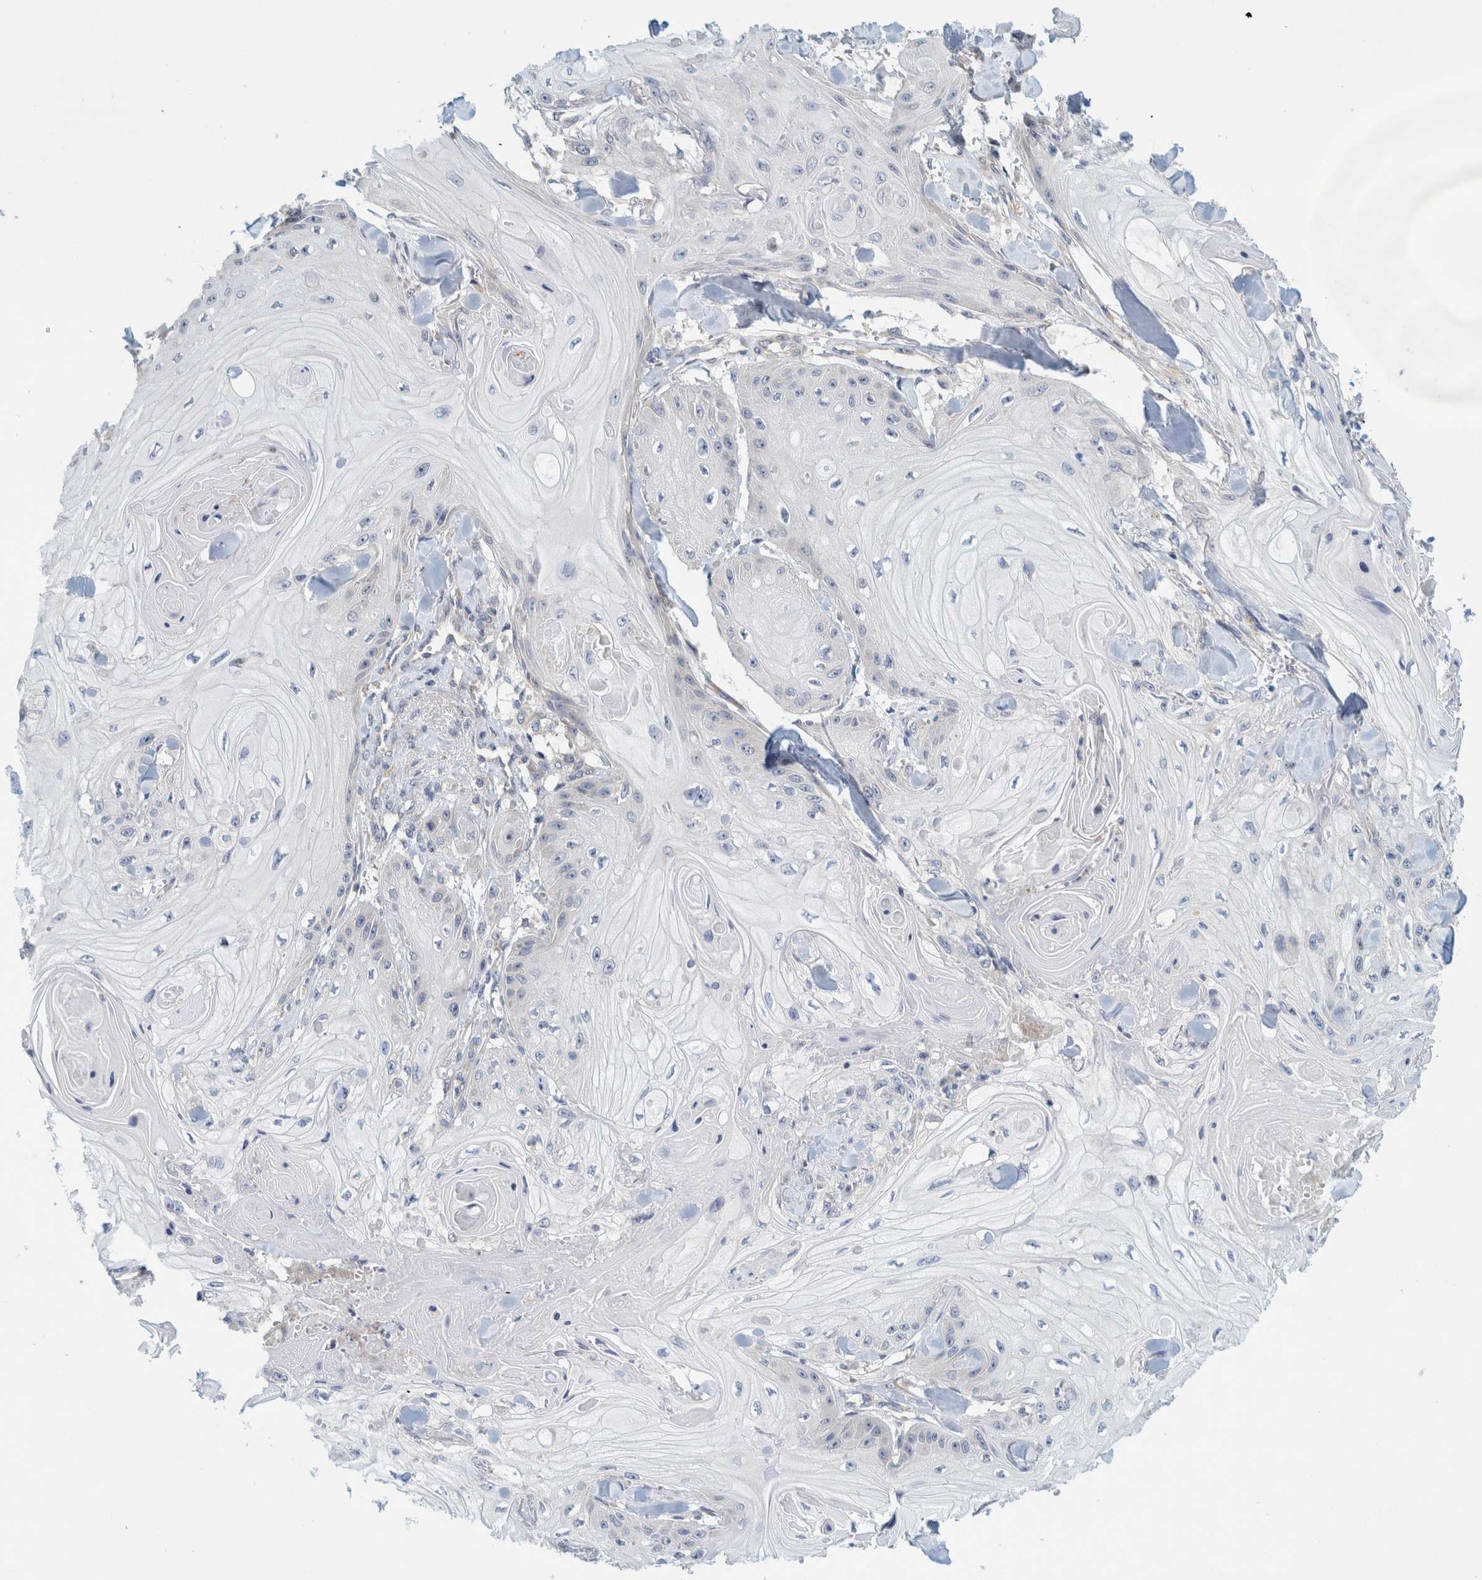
{"staining": {"intensity": "negative", "quantity": "none", "location": "none"}, "tissue": "skin cancer", "cell_type": "Tumor cells", "image_type": "cancer", "snomed": [{"axis": "morphology", "description": "Squamous cell carcinoma, NOS"}, {"axis": "topography", "description": "Skin"}], "caption": "This image is of skin cancer (squamous cell carcinoma) stained with IHC to label a protein in brown with the nuclei are counter-stained blue. There is no expression in tumor cells.", "gene": "ZNF324B", "patient": {"sex": "male", "age": 74}}